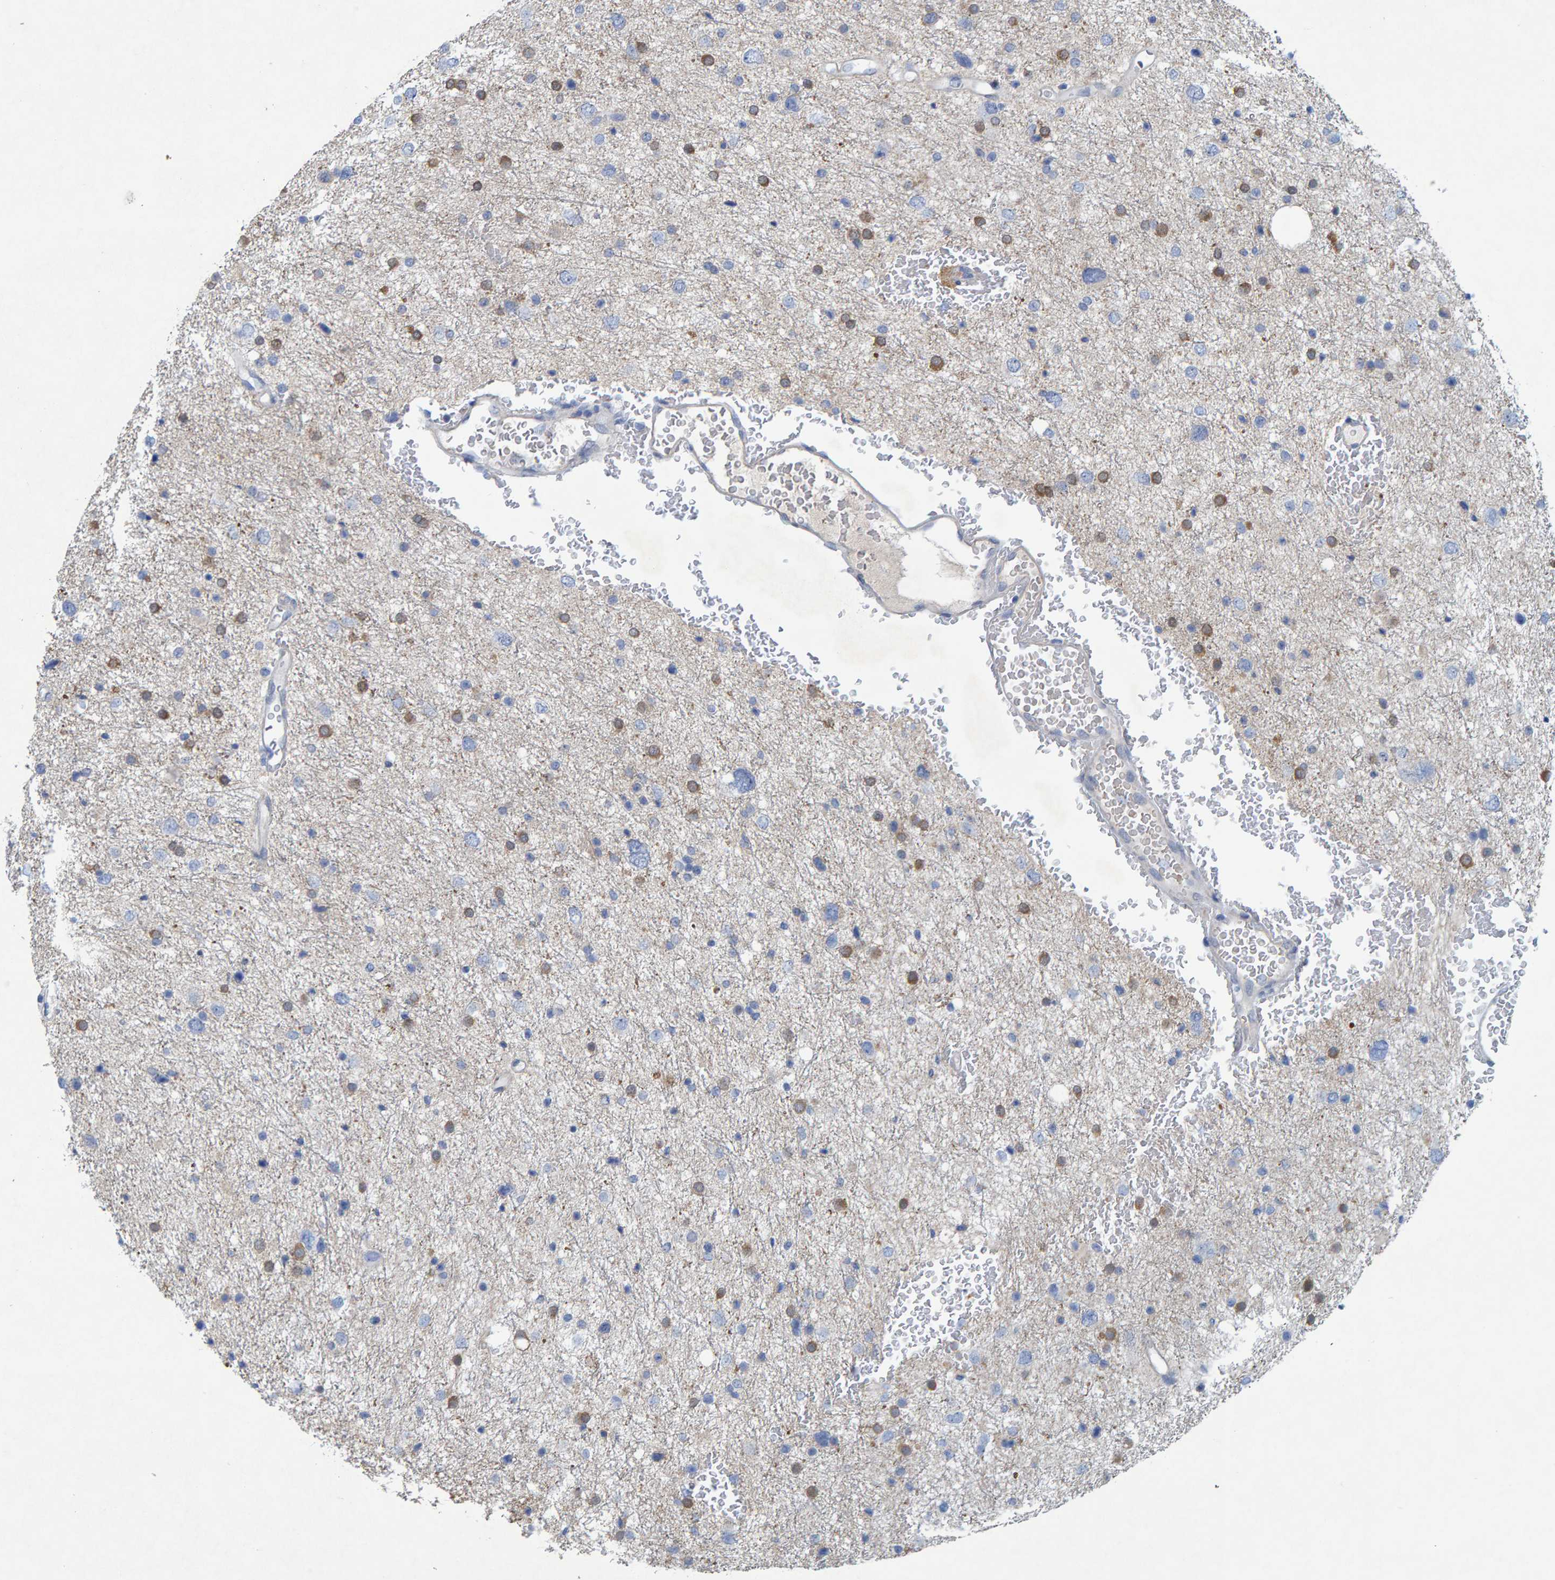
{"staining": {"intensity": "moderate", "quantity": "25%-75%", "location": "cytoplasmic/membranous"}, "tissue": "glioma", "cell_type": "Tumor cells", "image_type": "cancer", "snomed": [{"axis": "morphology", "description": "Glioma, malignant, Low grade"}, {"axis": "topography", "description": "Brain"}], "caption": "DAB (3,3'-diaminobenzidine) immunohistochemical staining of malignant glioma (low-grade) displays moderate cytoplasmic/membranous protein positivity in about 25%-75% of tumor cells.", "gene": "ALAD", "patient": {"sex": "female", "age": 37}}